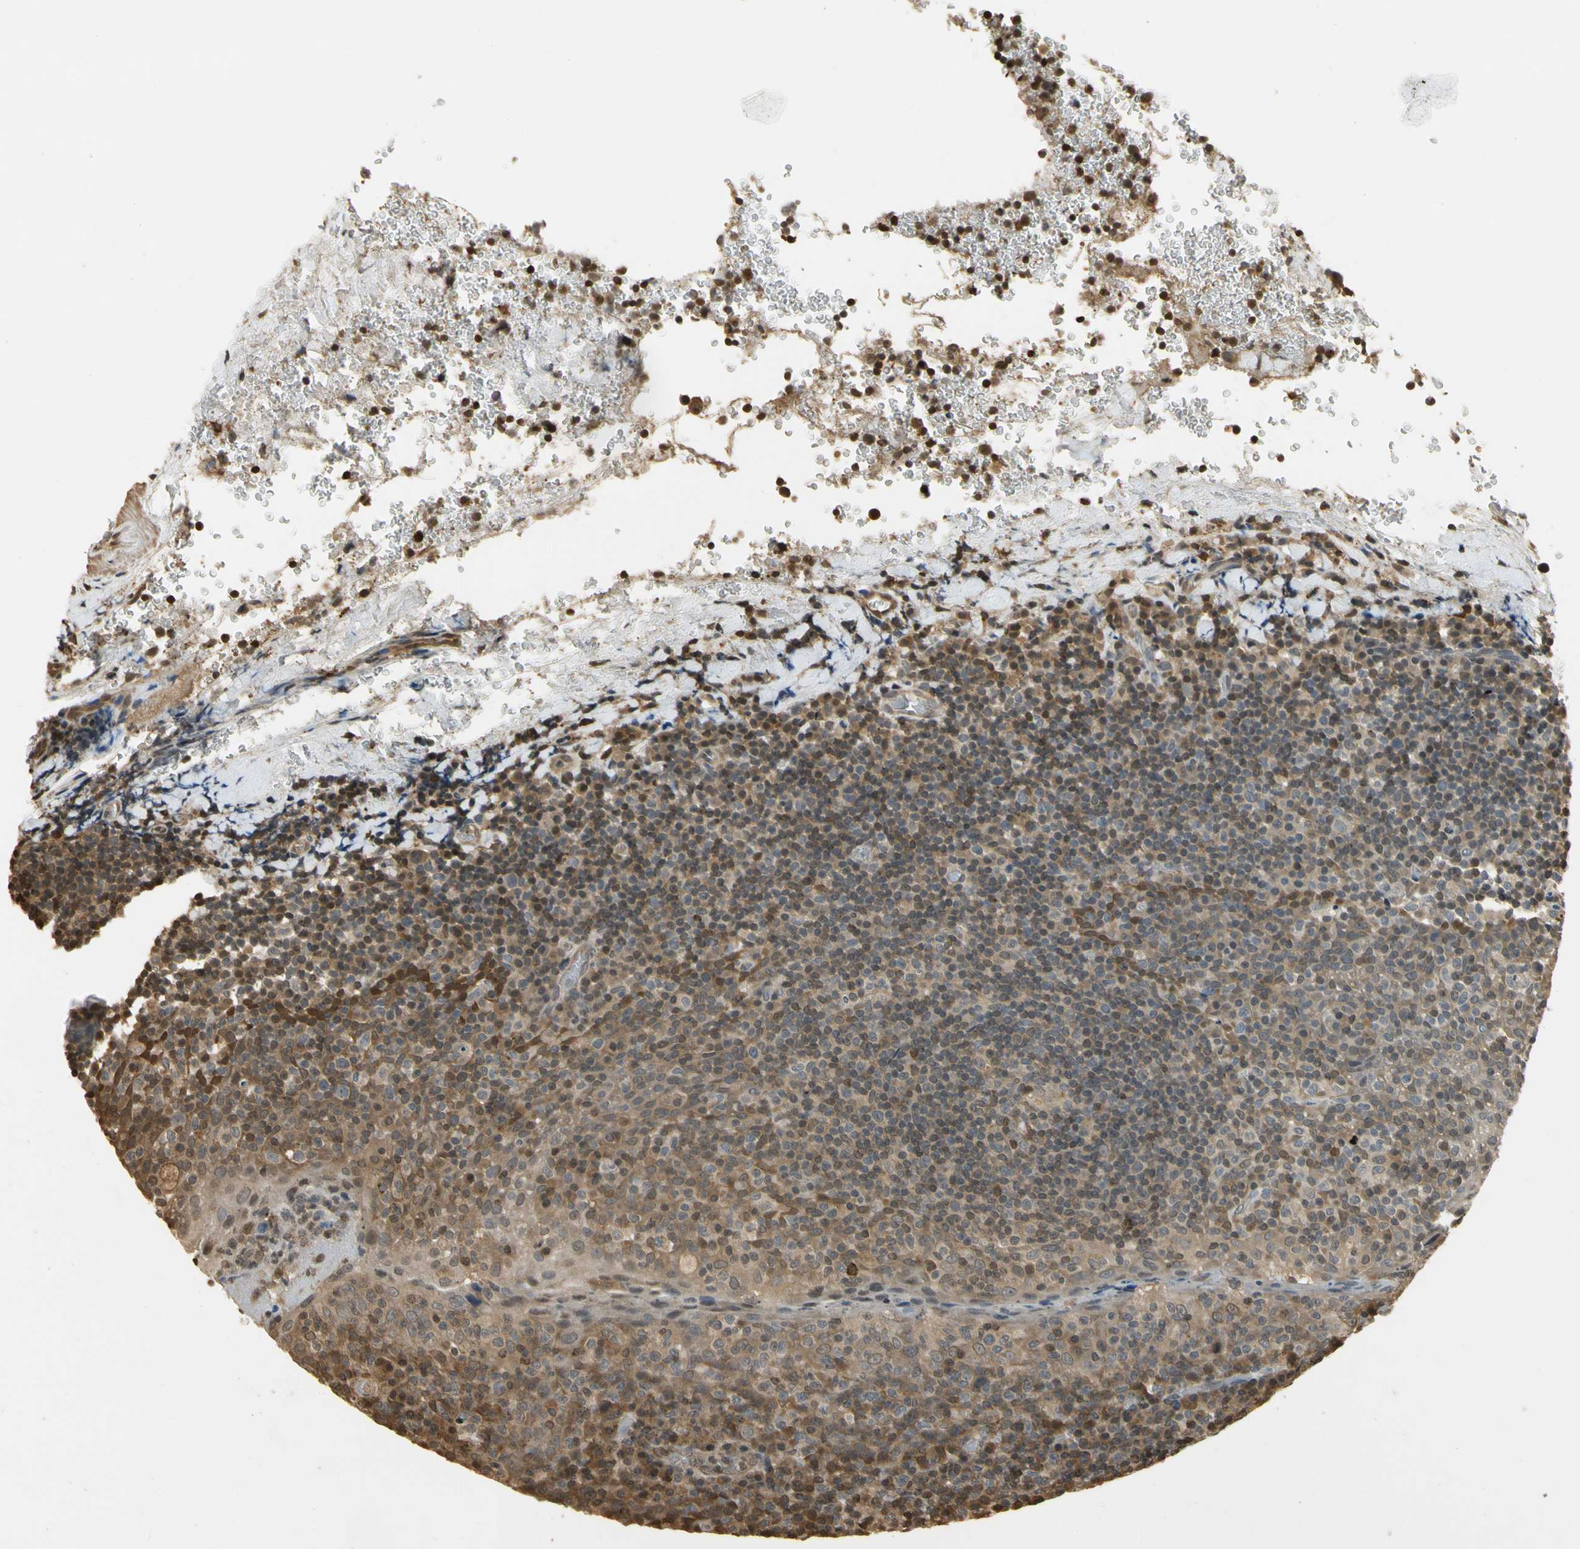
{"staining": {"intensity": "weak", "quantity": ">75%", "location": "cytoplasmic/membranous"}, "tissue": "tonsil", "cell_type": "Germinal center cells", "image_type": "normal", "snomed": [{"axis": "morphology", "description": "Normal tissue, NOS"}, {"axis": "topography", "description": "Tonsil"}], "caption": "High-power microscopy captured an immunohistochemistry (IHC) photomicrograph of normal tonsil, revealing weak cytoplasmic/membranous positivity in about >75% of germinal center cells.", "gene": "SOD1", "patient": {"sex": "male", "age": 17}}